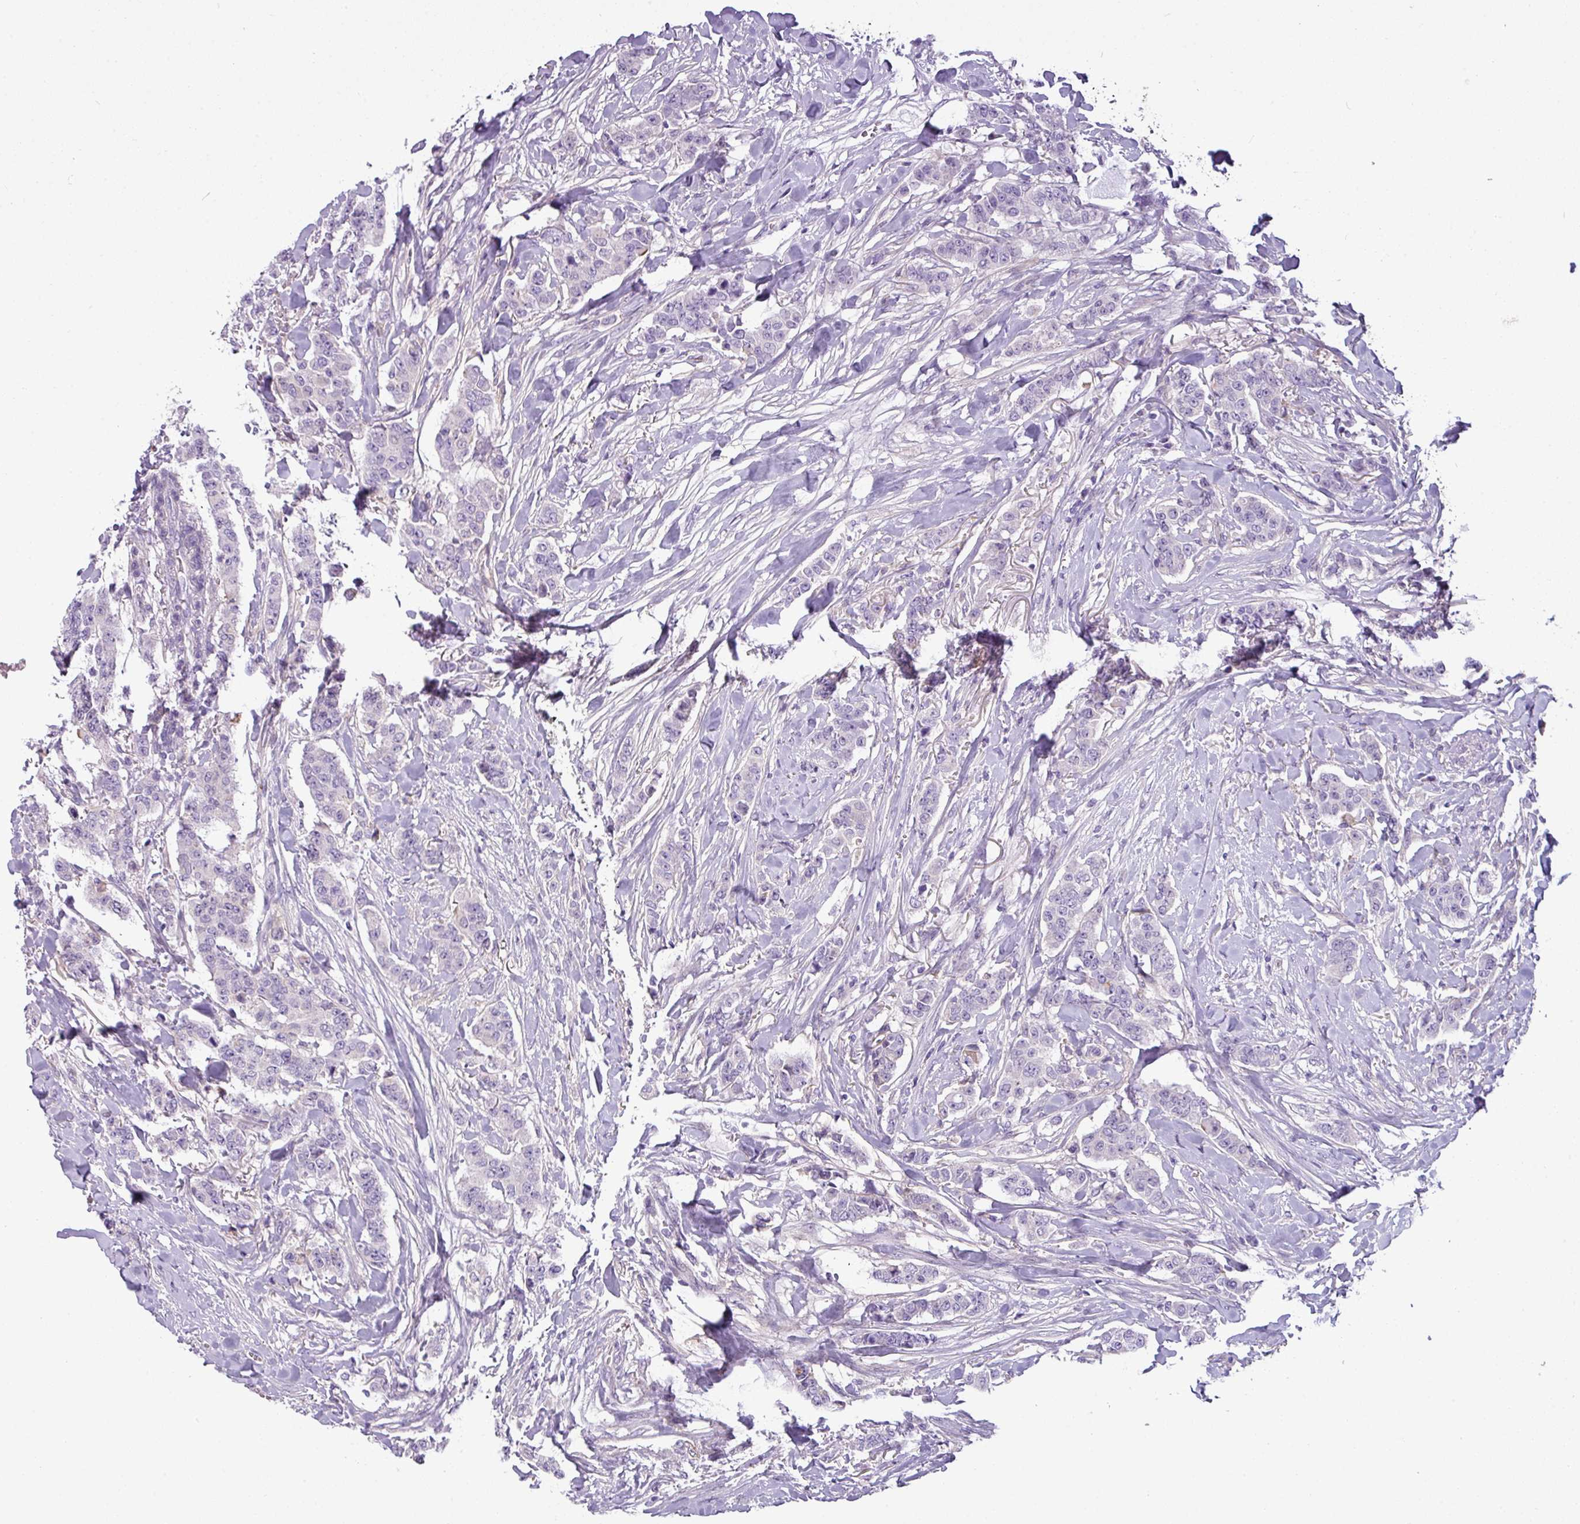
{"staining": {"intensity": "negative", "quantity": "none", "location": "none"}, "tissue": "breast cancer", "cell_type": "Tumor cells", "image_type": "cancer", "snomed": [{"axis": "morphology", "description": "Duct carcinoma"}, {"axis": "topography", "description": "Breast"}], "caption": "Immunohistochemical staining of breast cancer (invasive ductal carcinoma) exhibits no significant positivity in tumor cells.", "gene": "TMEM178B", "patient": {"sex": "female", "age": 40}}